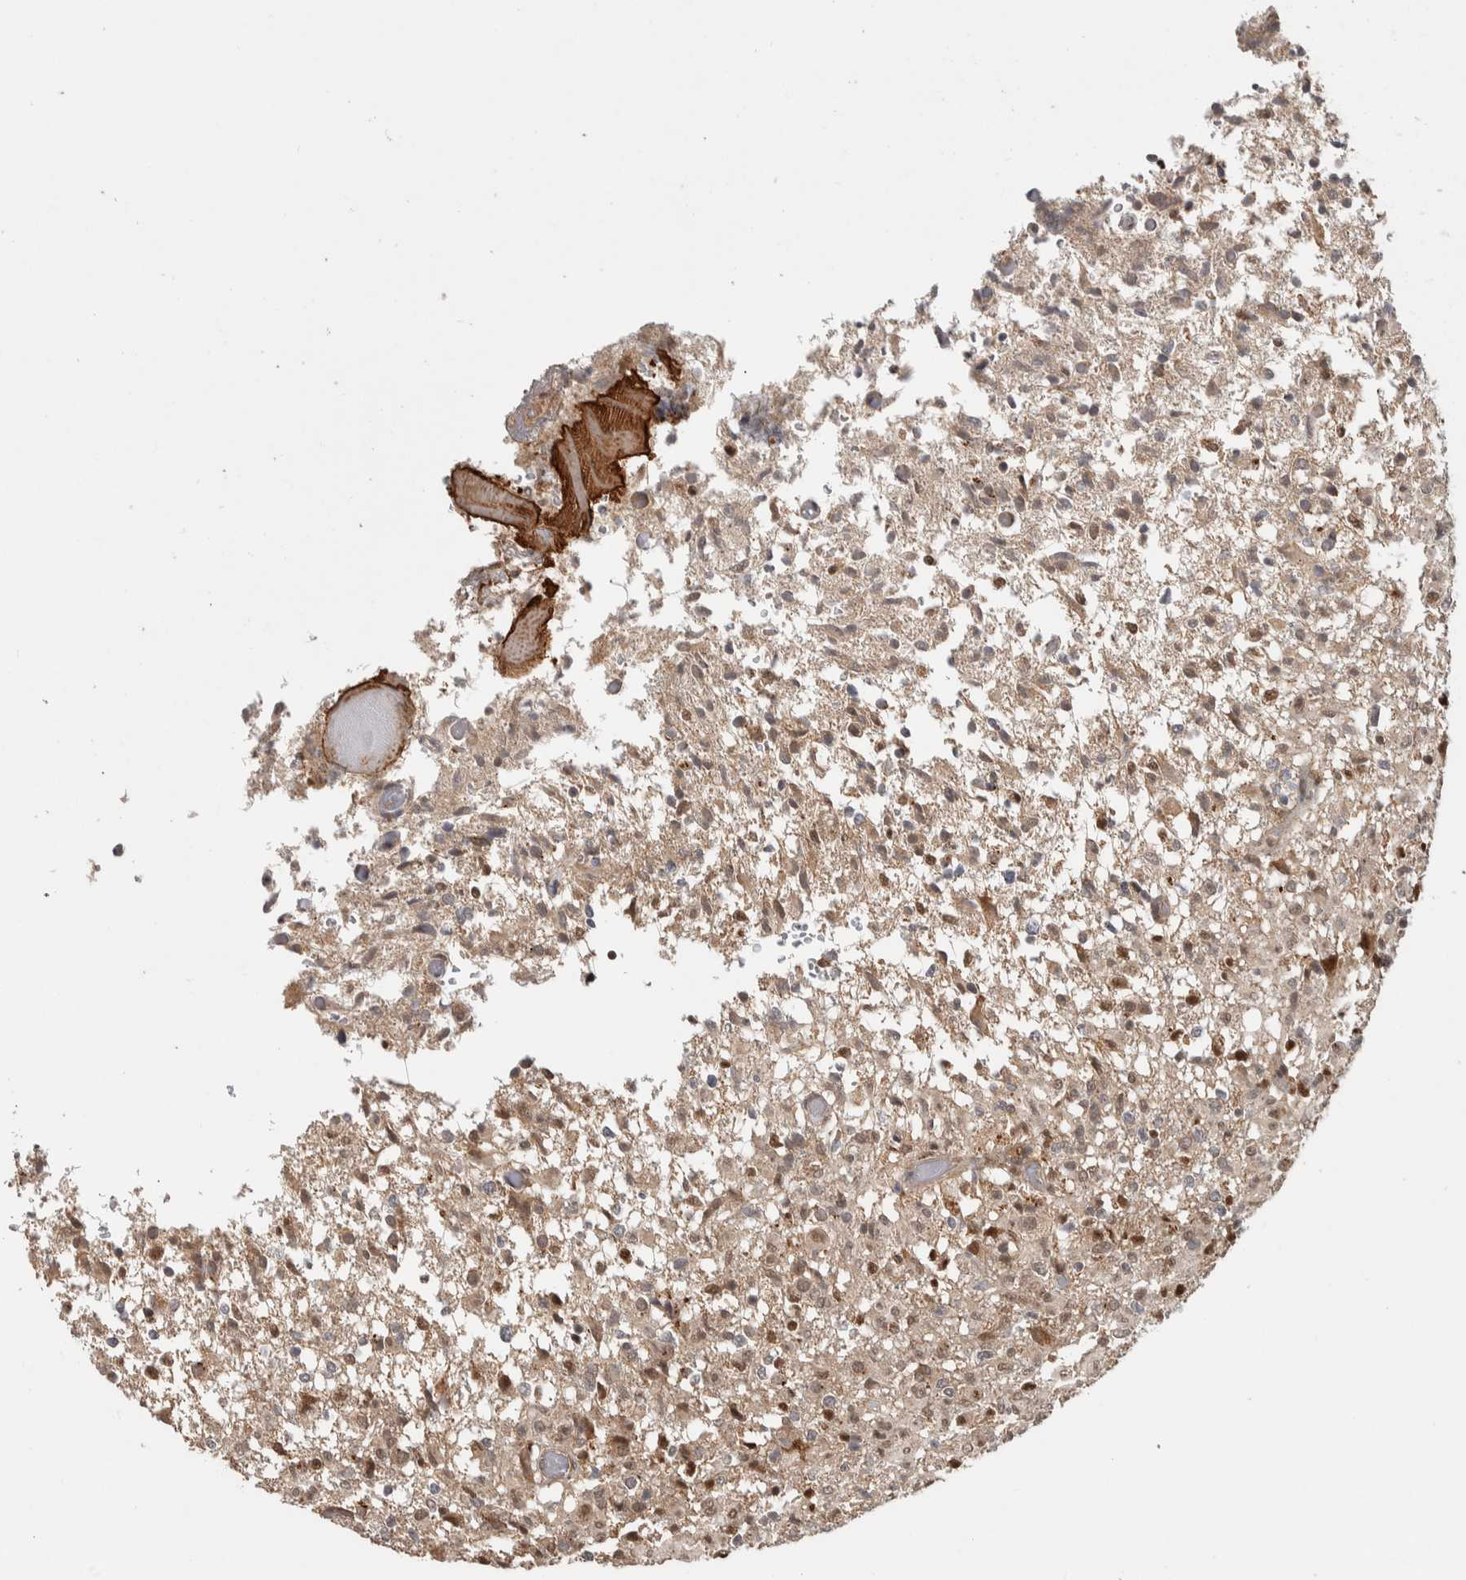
{"staining": {"intensity": "moderate", "quantity": ">75%", "location": "cytoplasmic/membranous,nuclear"}, "tissue": "glioma", "cell_type": "Tumor cells", "image_type": "cancer", "snomed": [{"axis": "morphology", "description": "Glioma, malignant, High grade"}, {"axis": "topography", "description": "Brain"}], "caption": "High-grade glioma (malignant) was stained to show a protein in brown. There is medium levels of moderate cytoplasmic/membranous and nuclear expression in approximately >75% of tumor cells. The staining was performed using DAB (3,3'-diaminobenzidine), with brown indicating positive protein expression. Nuclei are stained blue with hematoxylin.", "gene": "RPS6KA4", "patient": {"sex": "female", "age": 57}}